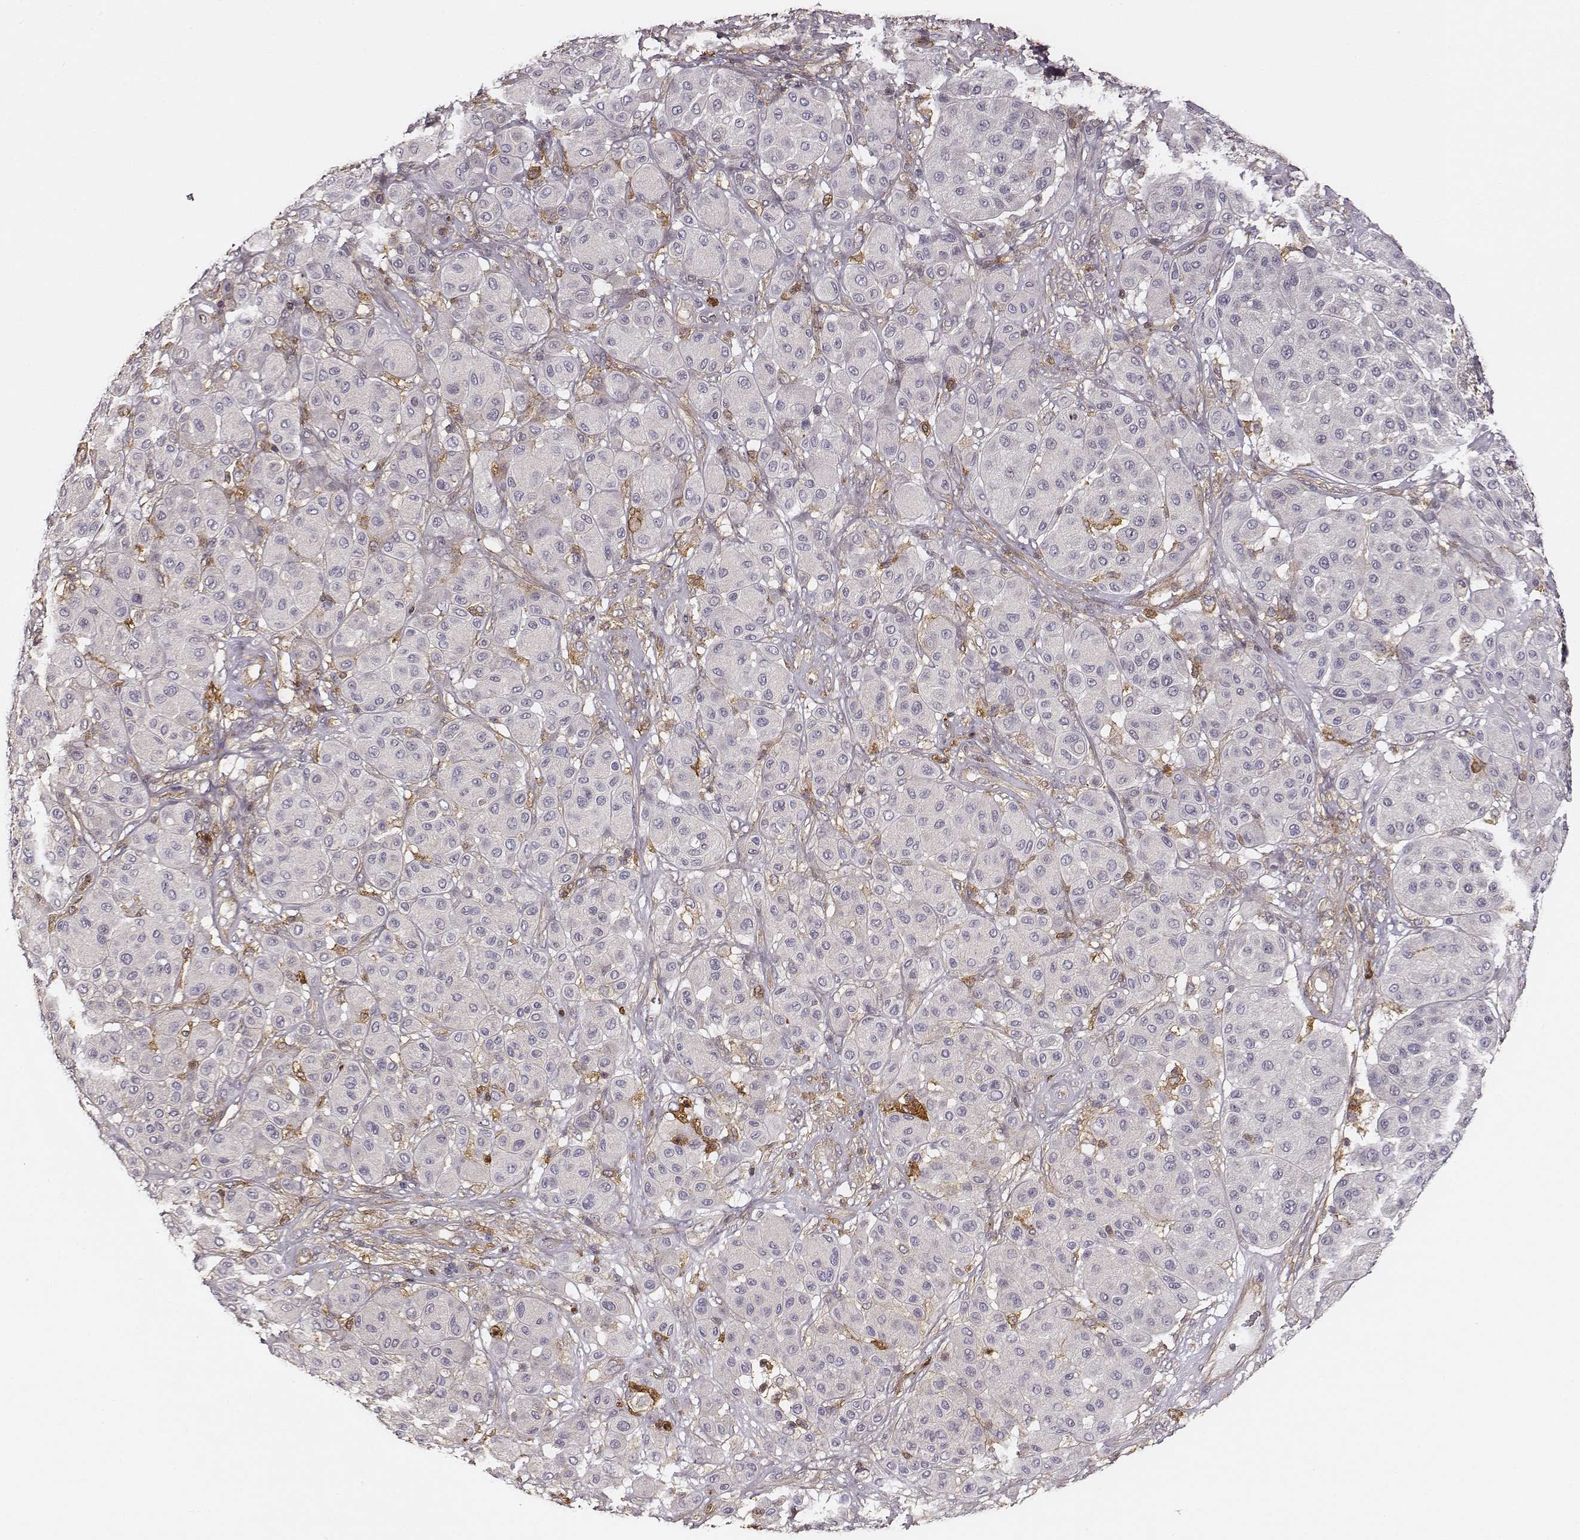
{"staining": {"intensity": "negative", "quantity": "none", "location": "none"}, "tissue": "melanoma", "cell_type": "Tumor cells", "image_type": "cancer", "snomed": [{"axis": "morphology", "description": "Malignant melanoma, Metastatic site"}, {"axis": "topography", "description": "Smooth muscle"}], "caption": "Tumor cells are negative for protein expression in human melanoma.", "gene": "ZYX", "patient": {"sex": "male", "age": 41}}